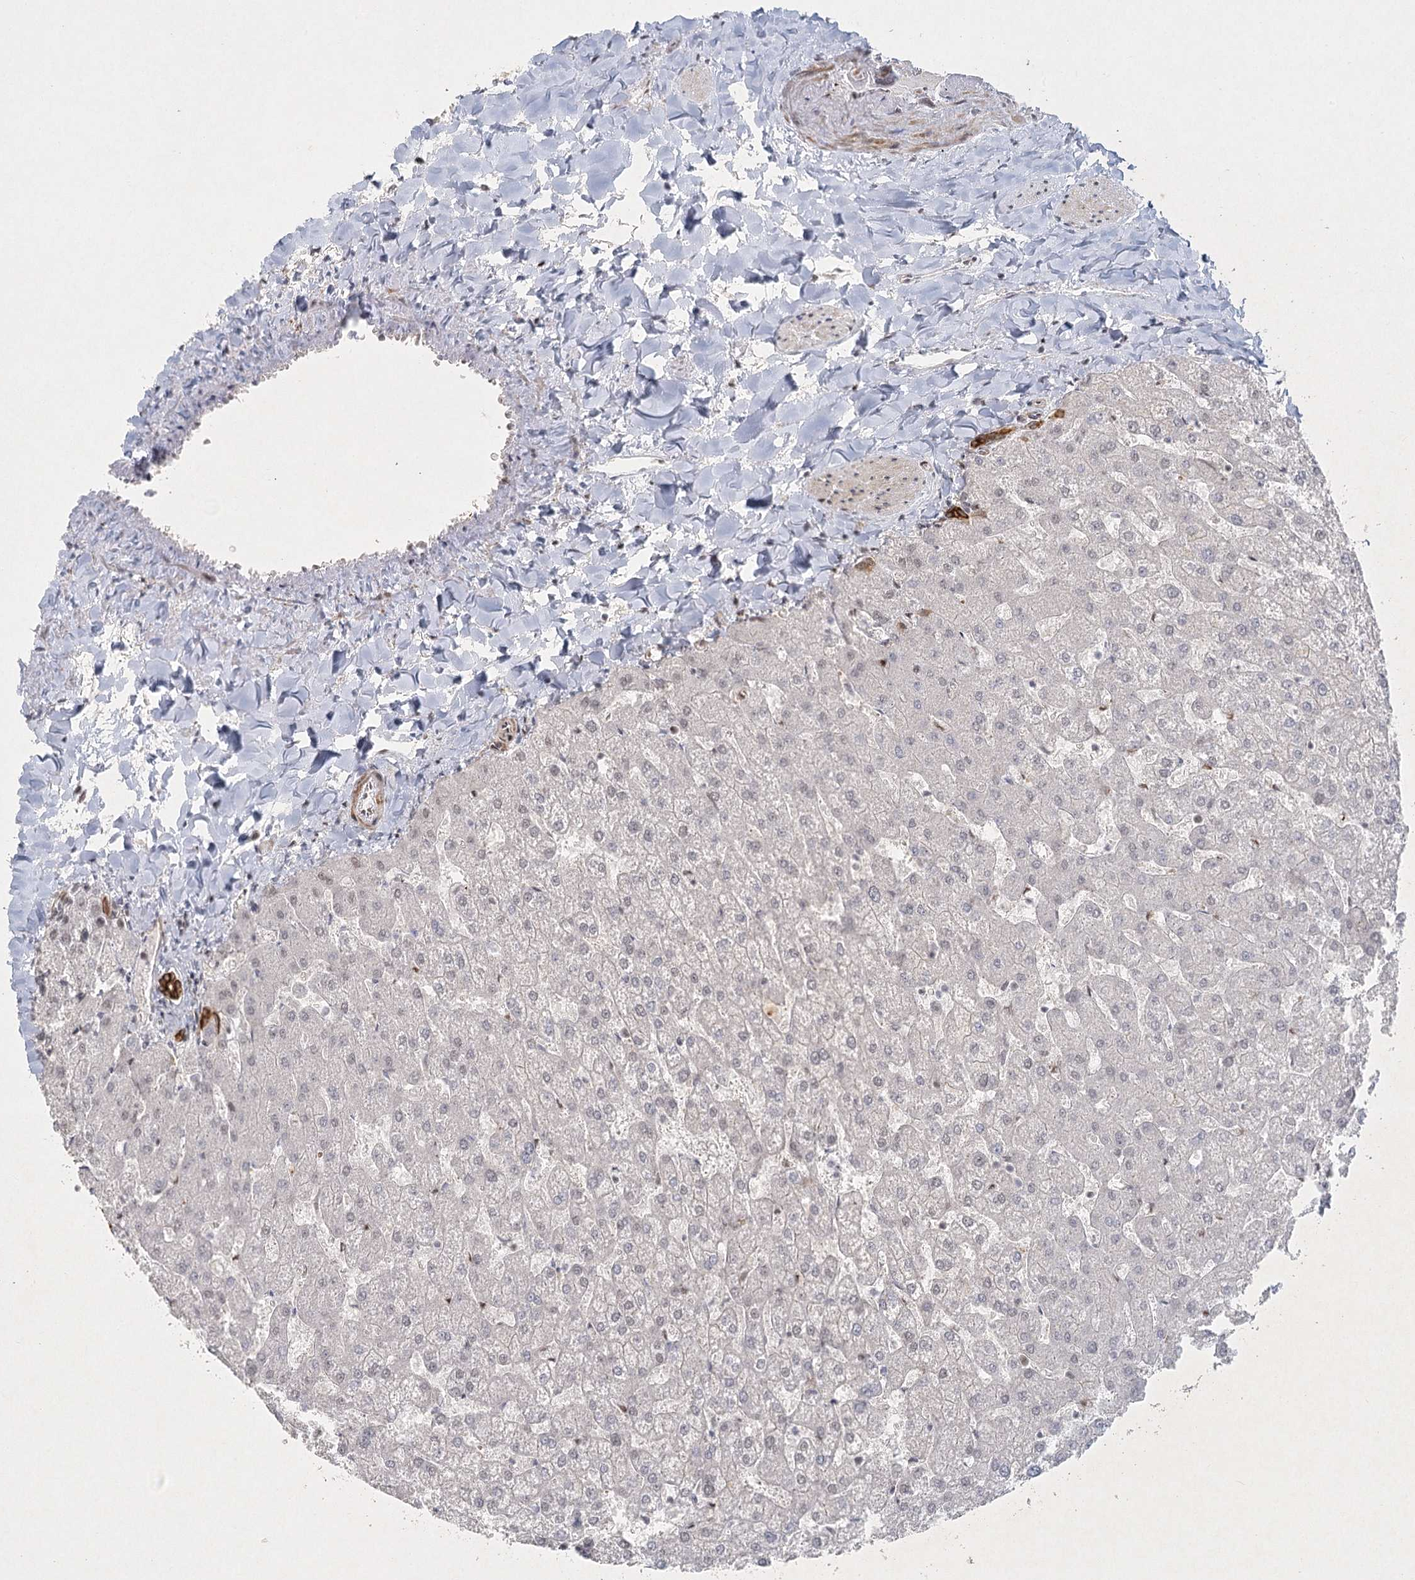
{"staining": {"intensity": "strong", "quantity": ">75%", "location": "cytoplasmic/membranous"}, "tissue": "liver", "cell_type": "Cholangiocytes", "image_type": "normal", "snomed": [{"axis": "morphology", "description": "Normal tissue, NOS"}, {"axis": "topography", "description": "Liver"}], "caption": "Protein expression by immunohistochemistry (IHC) displays strong cytoplasmic/membranous expression in about >75% of cholangiocytes in normal liver.", "gene": "U2SURP", "patient": {"sex": "female", "age": 32}}